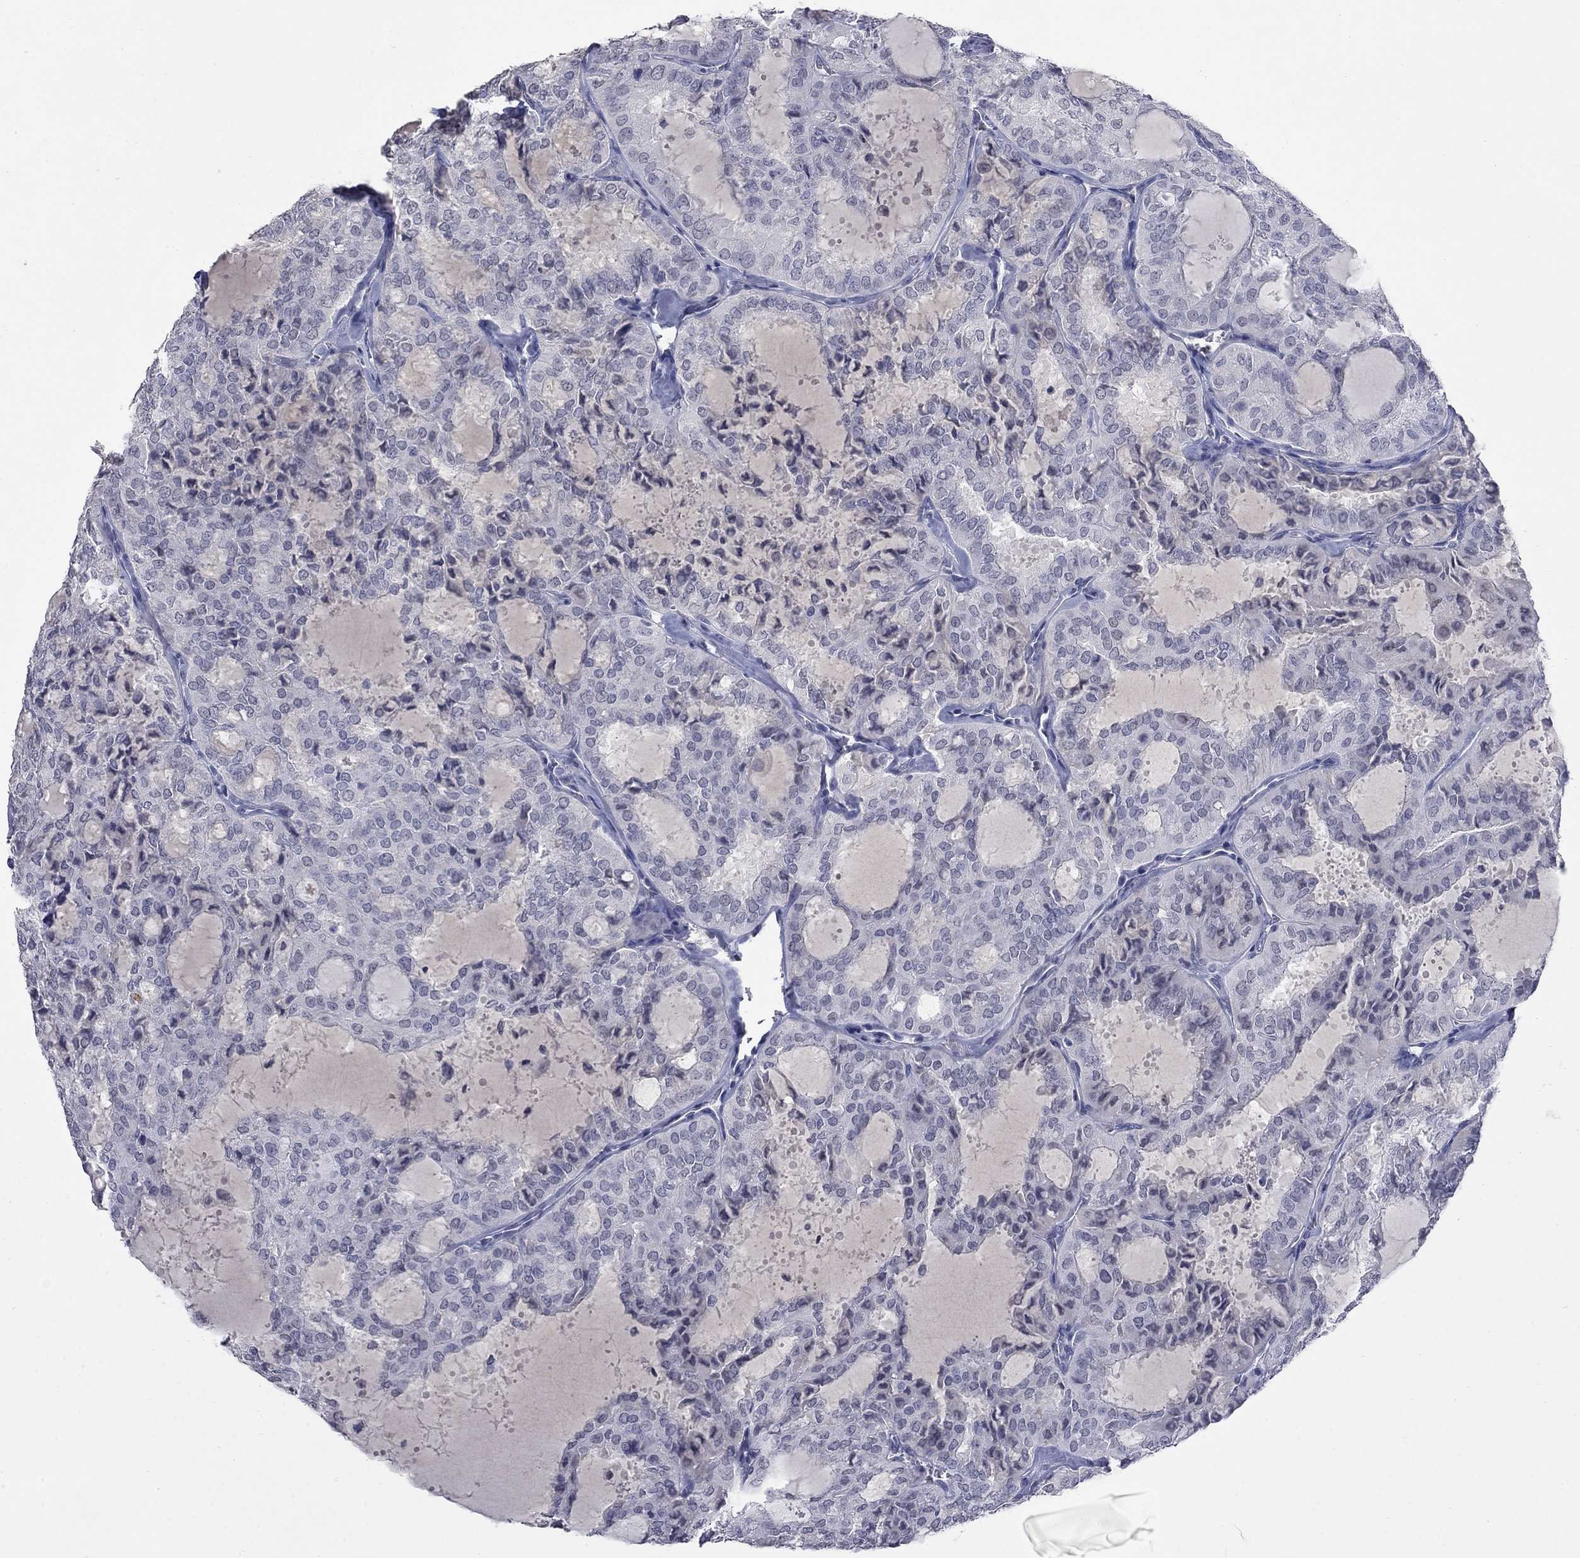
{"staining": {"intensity": "negative", "quantity": "none", "location": "none"}, "tissue": "thyroid cancer", "cell_type": "Tumor cells", "image_type": "cancer", "snomed": [{"axis": "morphology", "description": "Follicular adenoma carcinoma, NOS"}, {"axis": "topography", "description": "Thyroid gland"}], "caption": "High power microscopy histopathology image of an immunohistochemistry (IHC) image of thyroid follicular adenoma carcinoma, revealing no significant positivity in tumor cells. The staining was performed using DAB (3,3'-diaminobenzidine) to visualize the protein expression in brown, while the nuclei were stained in blue with hematoxylin (Magnification: 20x).", "gene": "SLC51A", "patient": {"sex": "male", "age": 75}}